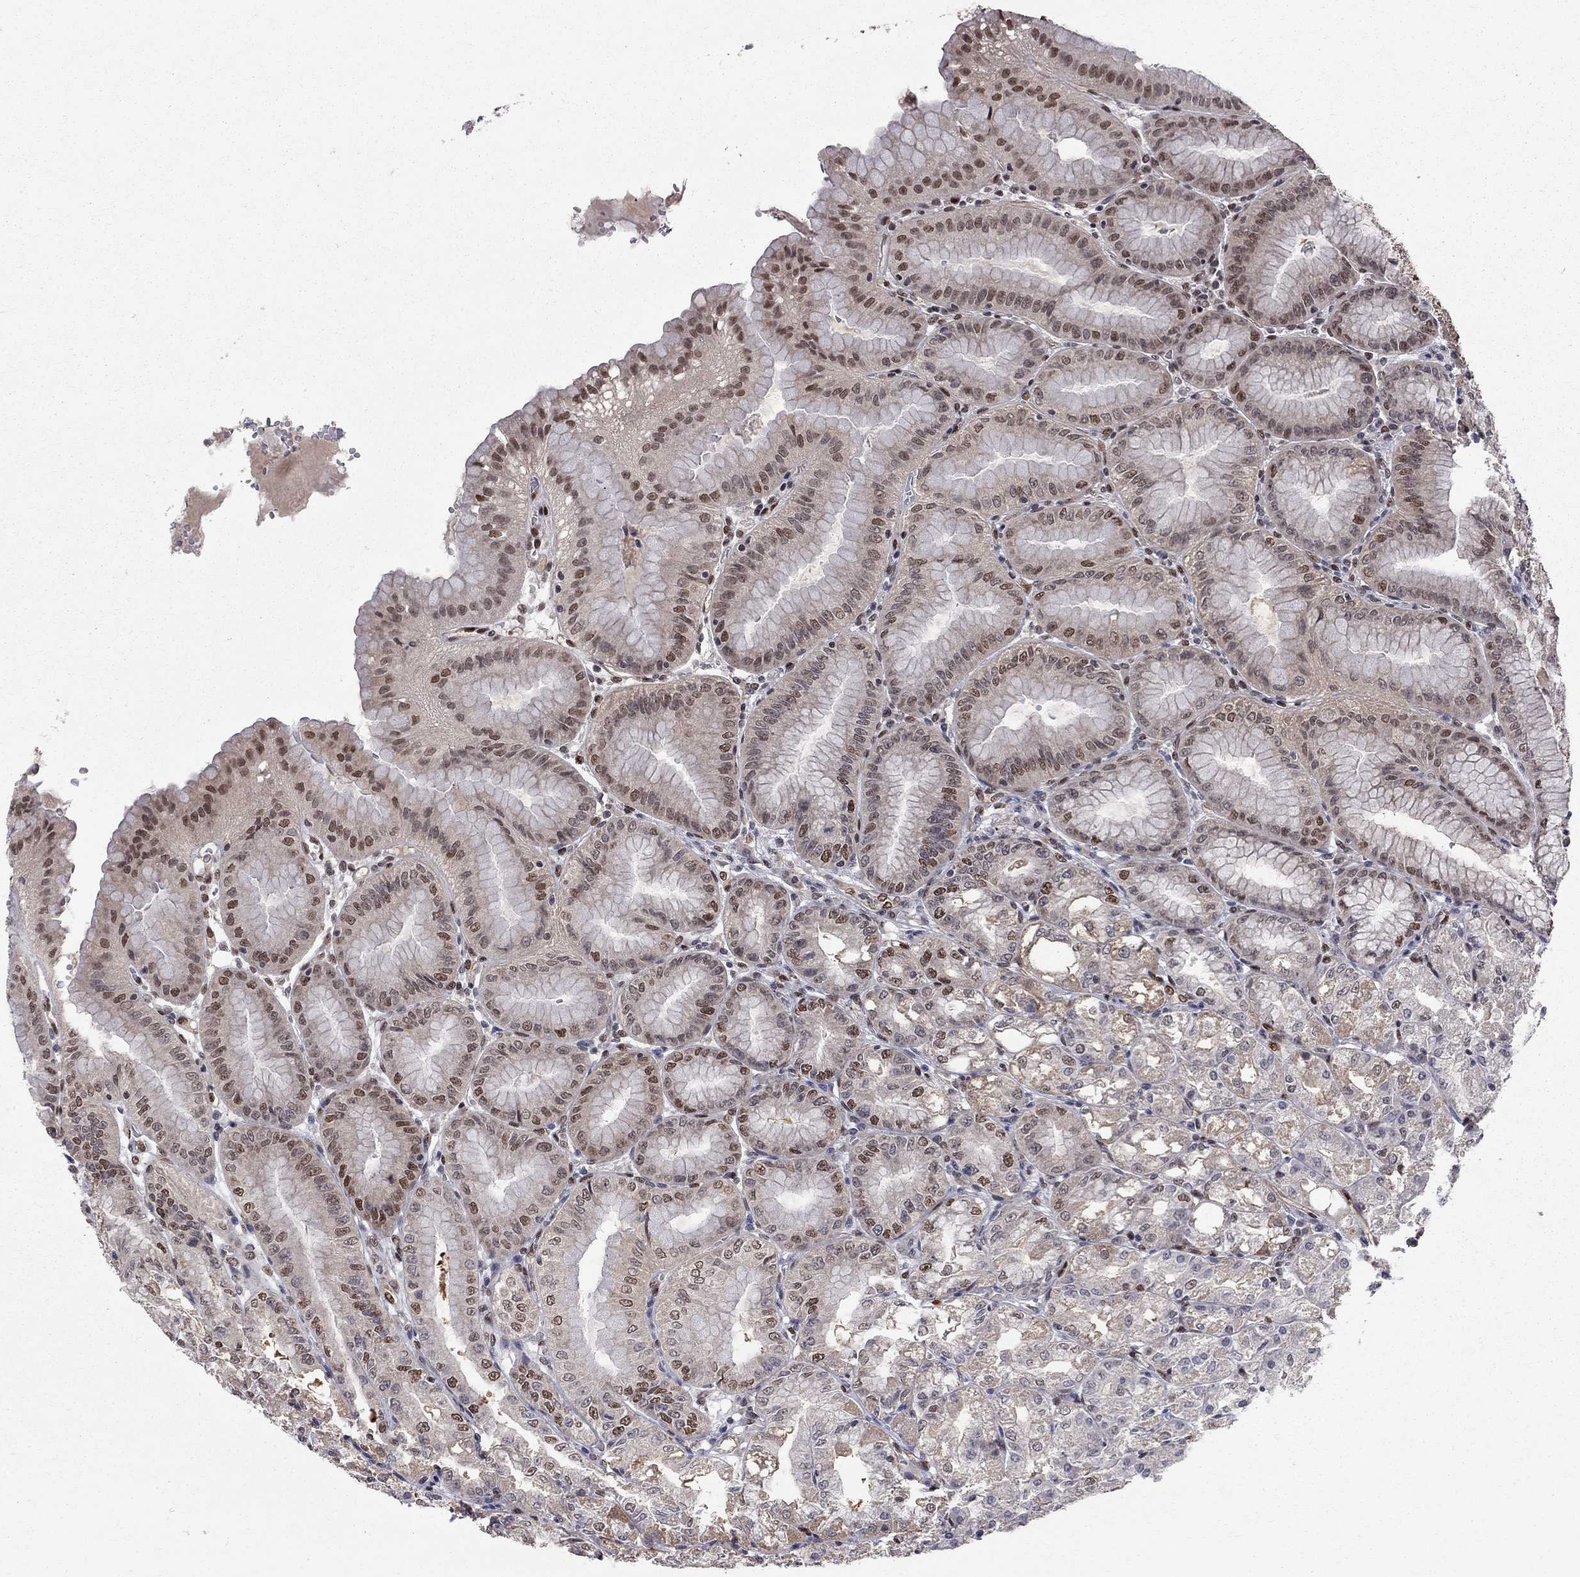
{"staining": {"intensity": "moderate", "quantity": "25%-75%", "location": "nuclear"}, "tissue": "stomach", "cell_type": "Glandular cells", "image_type": "normal", "snomed": [{"axis": "morphology", "description": "Normal tissue, NOS"}, {"axis": "topography", "description": "Stomach"}], "caption": "Stomach stained with a brown dye displays moderate nuclear positive positivity in approximately 25%-75% of glandular cells.", "gene": "SAP30L", "patient": {"sex": "male", "age": 71}}